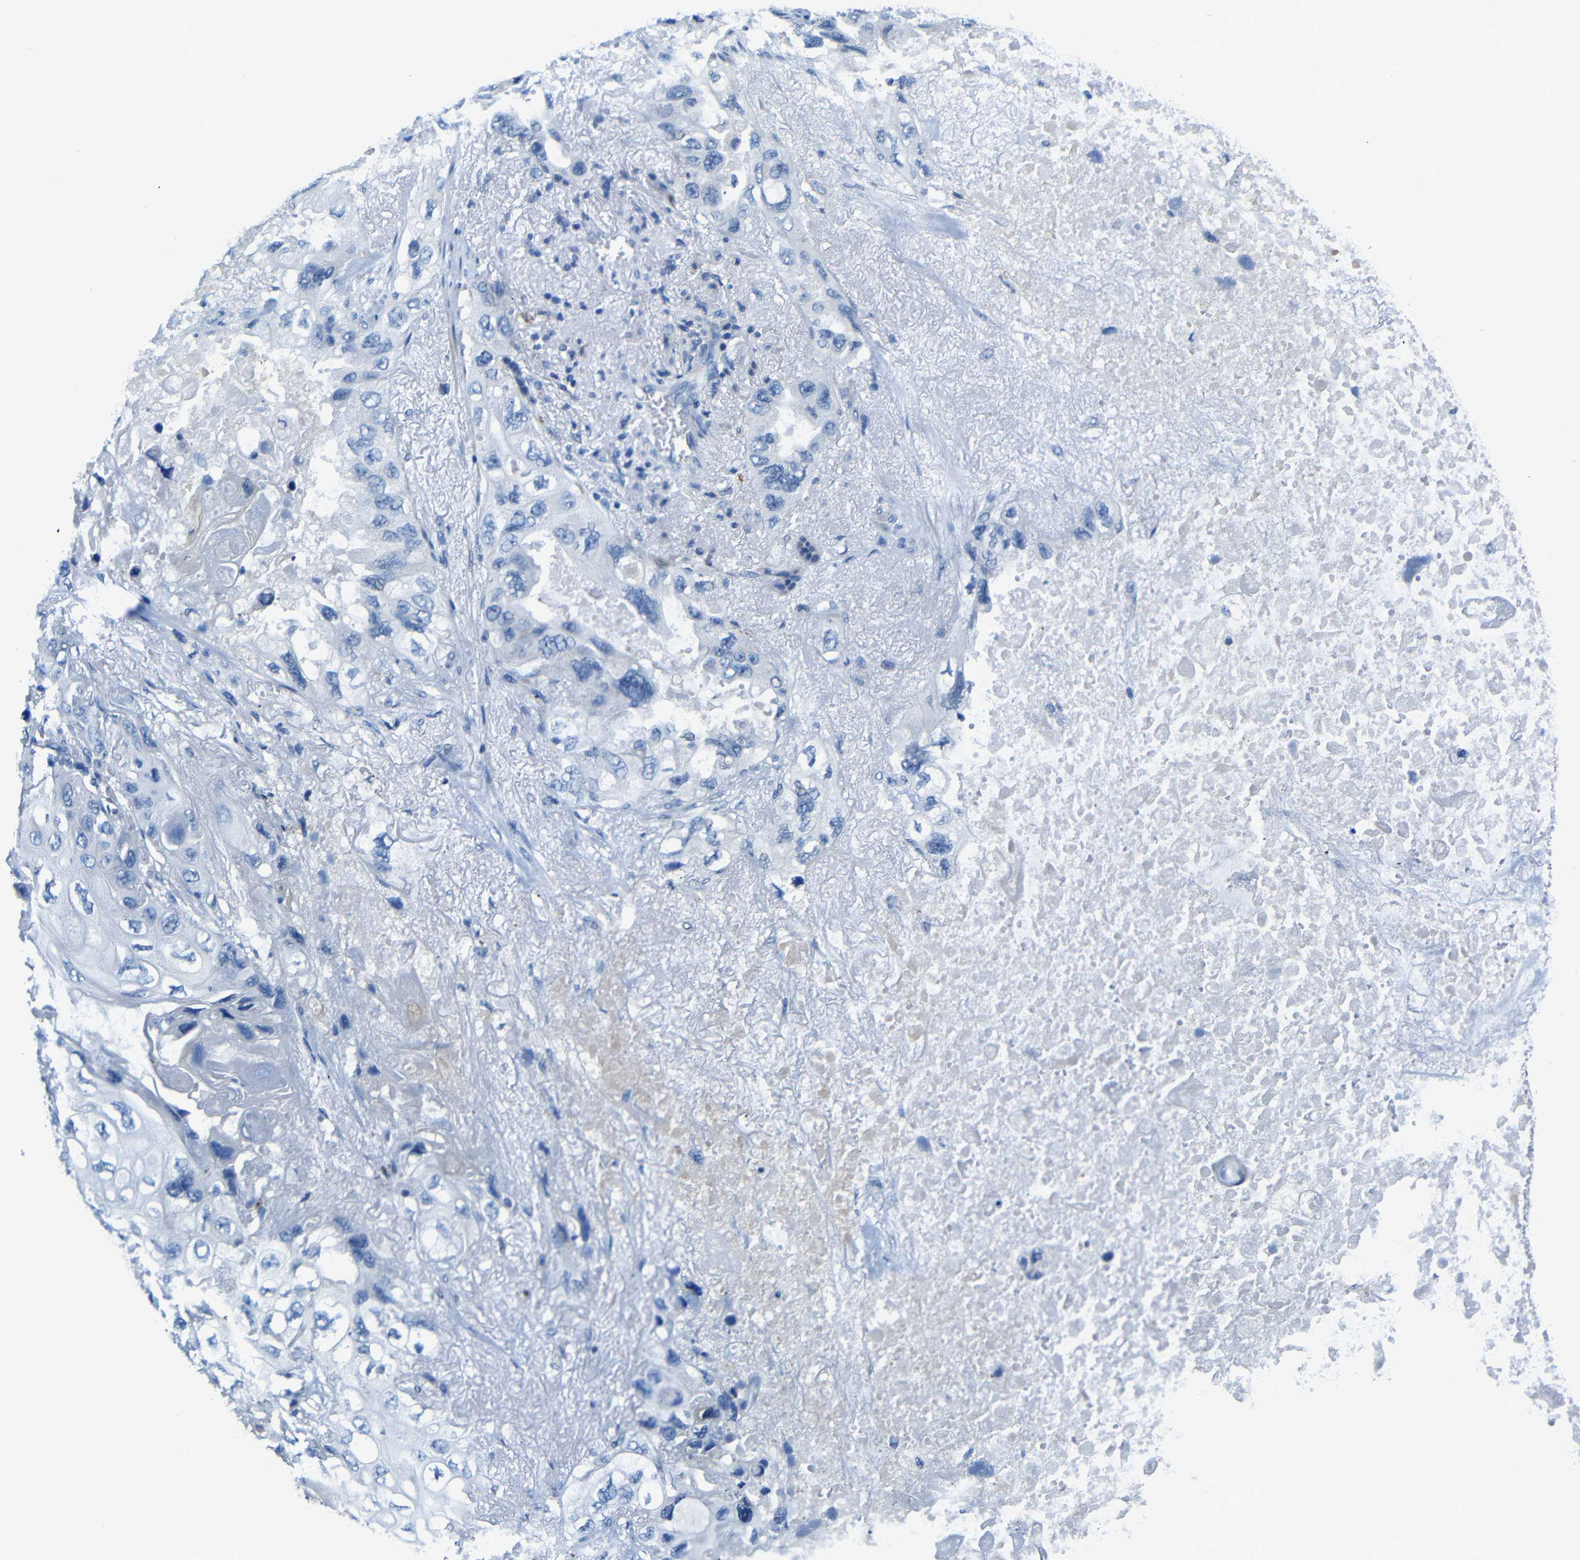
{"staining": {"intensity": "negative", "quantity": "none", "location": "none"}, "tissue": "lung cancer", "cell_type": "Tumor cells", "image_type": "cancer", "snomed": [{"axis": "morphology", "description": "Squamous cell carcinoma, NOS"}, {"axis": "topography", "description": "Lung"}], "caption": "The IHC micrograph has no significant expression in tumor cells of squamous cell carcinoma (lung) tissue.", "gene": "NEGR1", "patient": {"sex": "female", "age": 73}}